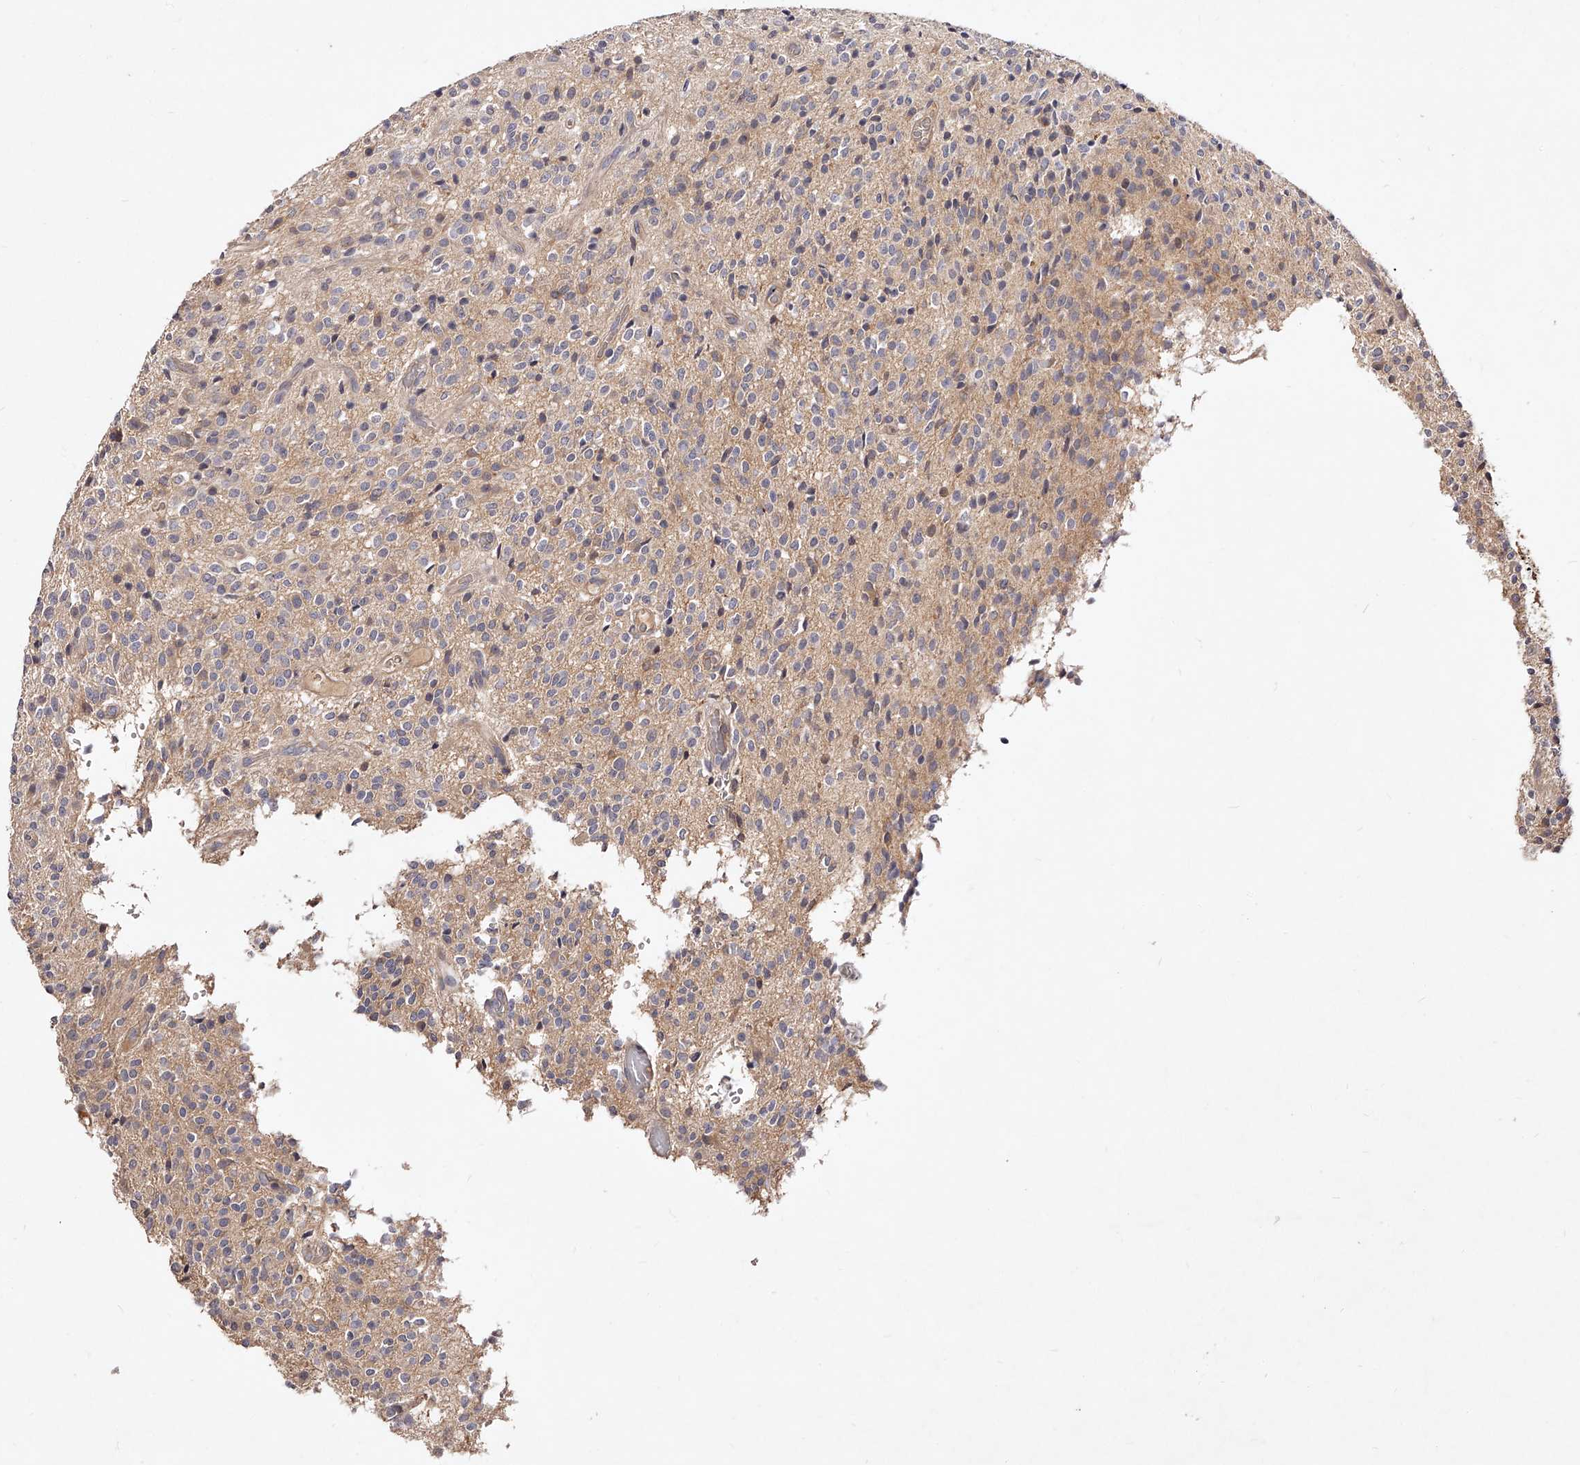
{"staining": {"intensity": "weak", "quantity": "<25%", "location": "cytoplasmic/membranous"}, "tissue": "glioma", "cell_type": "Tumor cells", "image_type": "cancer", "snomed": [{"axis": "morphology", "description": "Glioma, malignant, High grade"}, {"axis": "topography", "description": "Brain"}], "caption": "Protein analysis of glioma reveals no significant positivity in tumor cells.", "gene": "PHACTR1", "patient": {"sex": "male", "age": 34}}